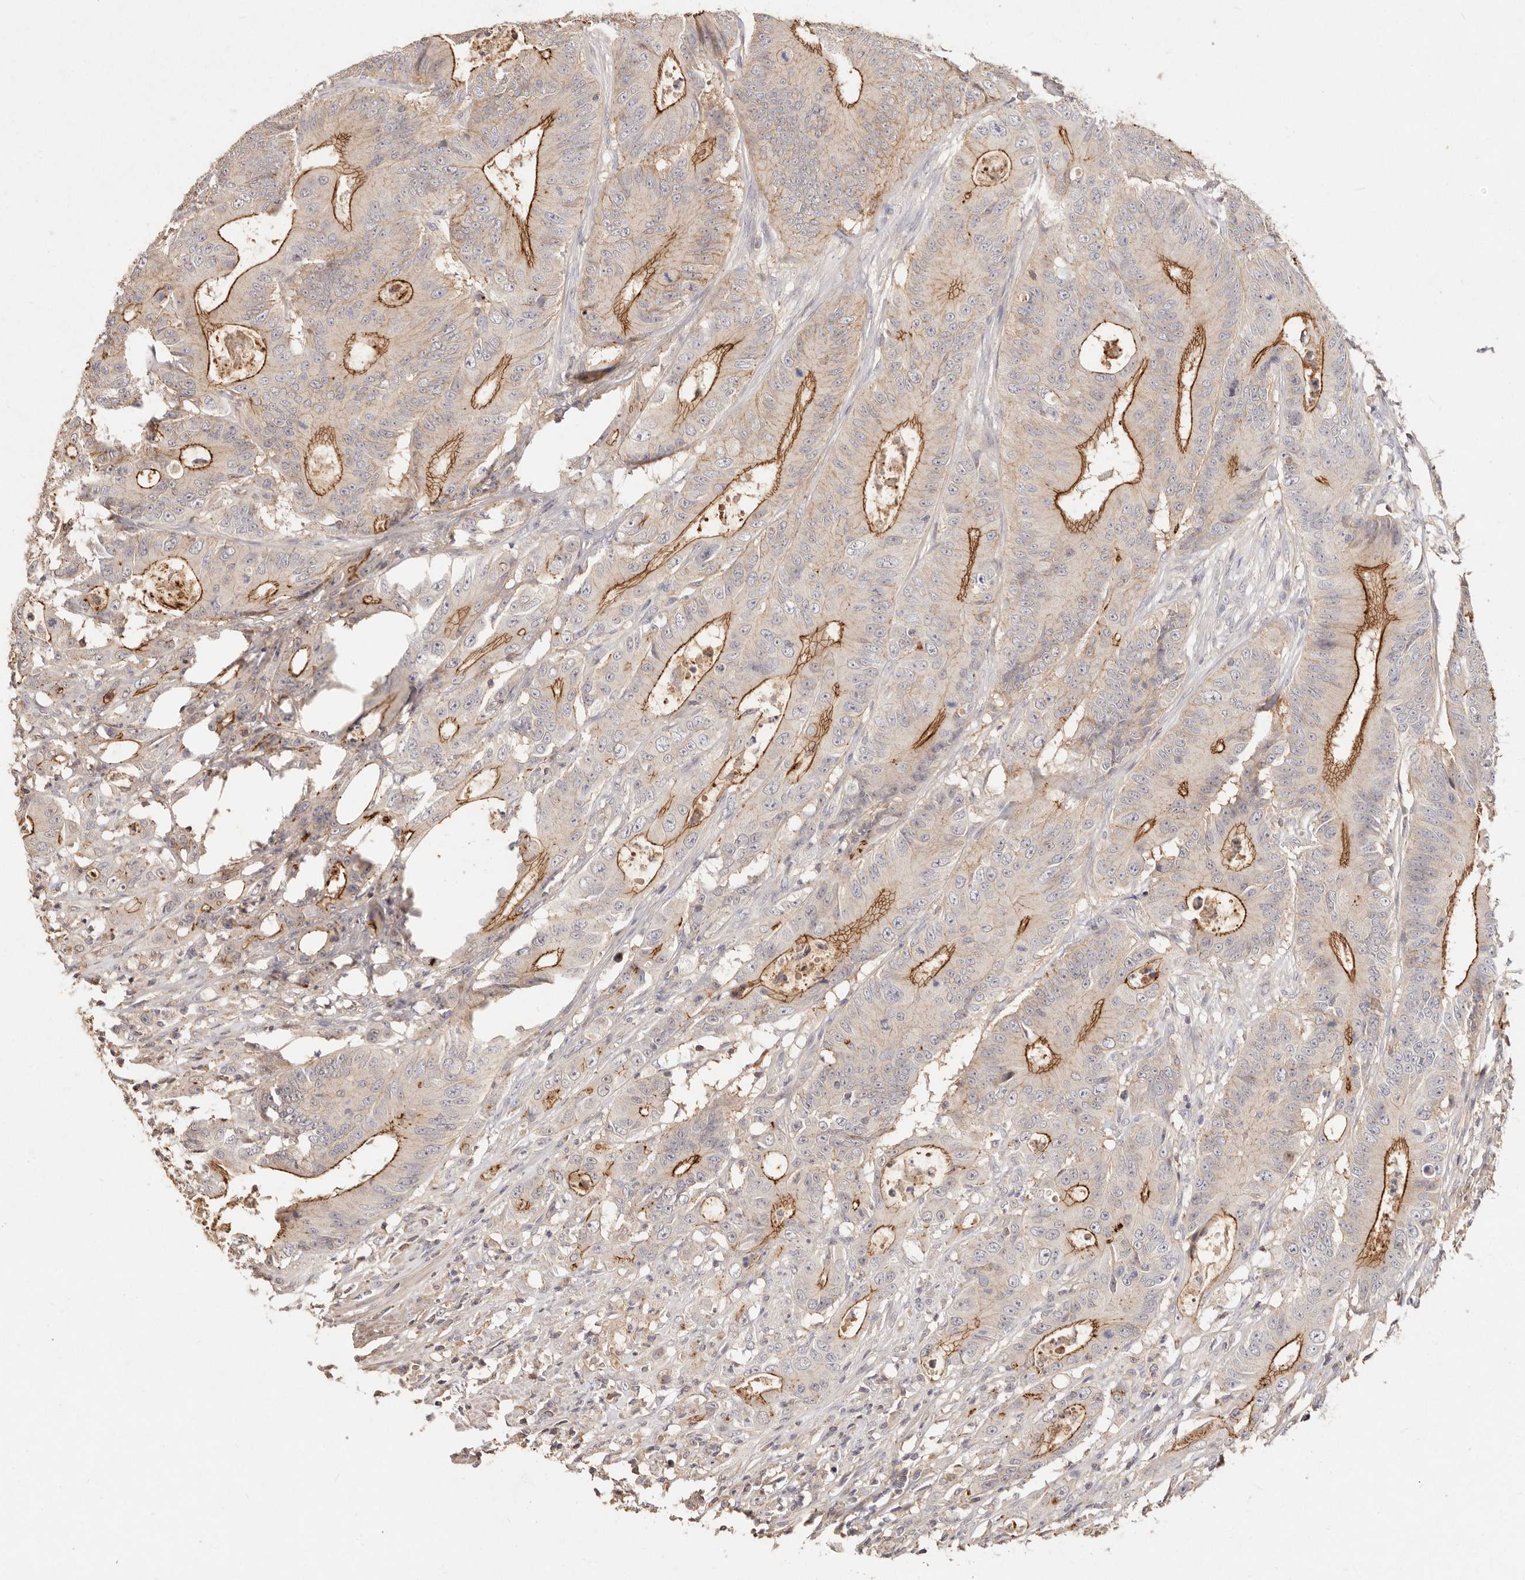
{"staining": {"intensity": "moderate", "quantity": "25%-75%", "location": "cytoplasmic/membranous"}, "tissue": "colorectal cancer", "cell_type": "Tumor cells", "image_type": "cancer", "snomed": [{"axis": "morphology", "description": "Adenocarcinoma, NOS"}, {"axis": "topography", "description": "Colon"}], "caption": "Immunohistochemical staining of human colorectal adenocarcinoma exhibits medium levels of moderate cytoplasmic/membranous protein expression in about 25%-75% of tumor cells.", "gene": "CXADR", "patient": {"sex": "male", "age": 83}}